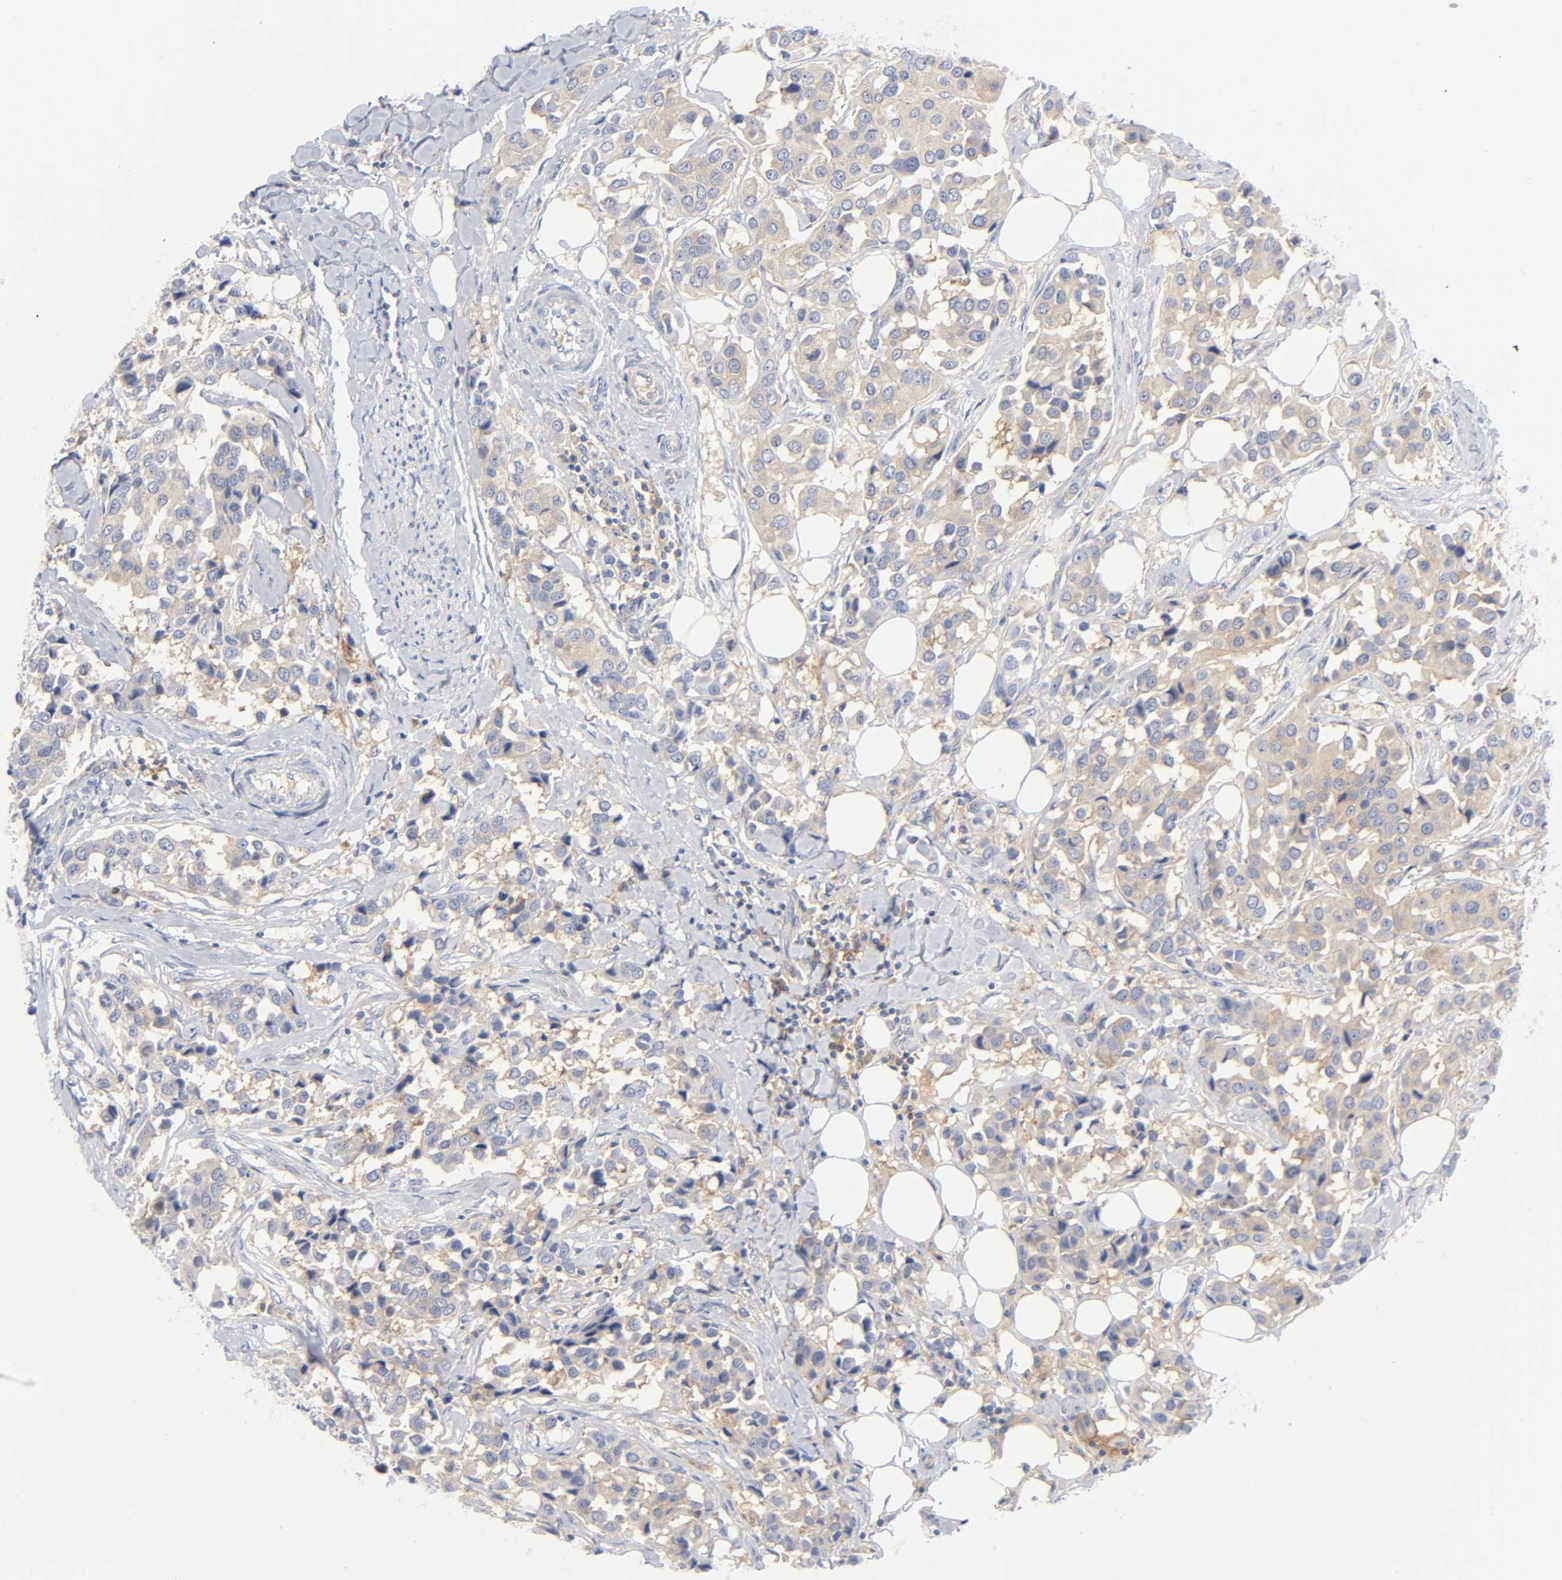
{"staining": {"intensity": "moderate", "quantity": "25%-75%", "location": "cytoplasmic/membranous"}, "tissue": "breast cancer", "cell_type": "Tumor cells", "image_type": "cancer", "snomed": [{"axis": "morphology", "description": "Duct carcinoma"}, {"axis": "topography", "description": "Breast"}], "caption": "A brown stain highlights moderate cytoplasmic/membranous positivity of a protein in breast cancer tumor cells. The staining was performed using DAB (3,3'-diaminobenzidine), with brown indicating positive protein expression. Nuclei are stained blue with hematoxylin.", "gene": "CD86", "patient": {"sex": "female", "age": 80}}